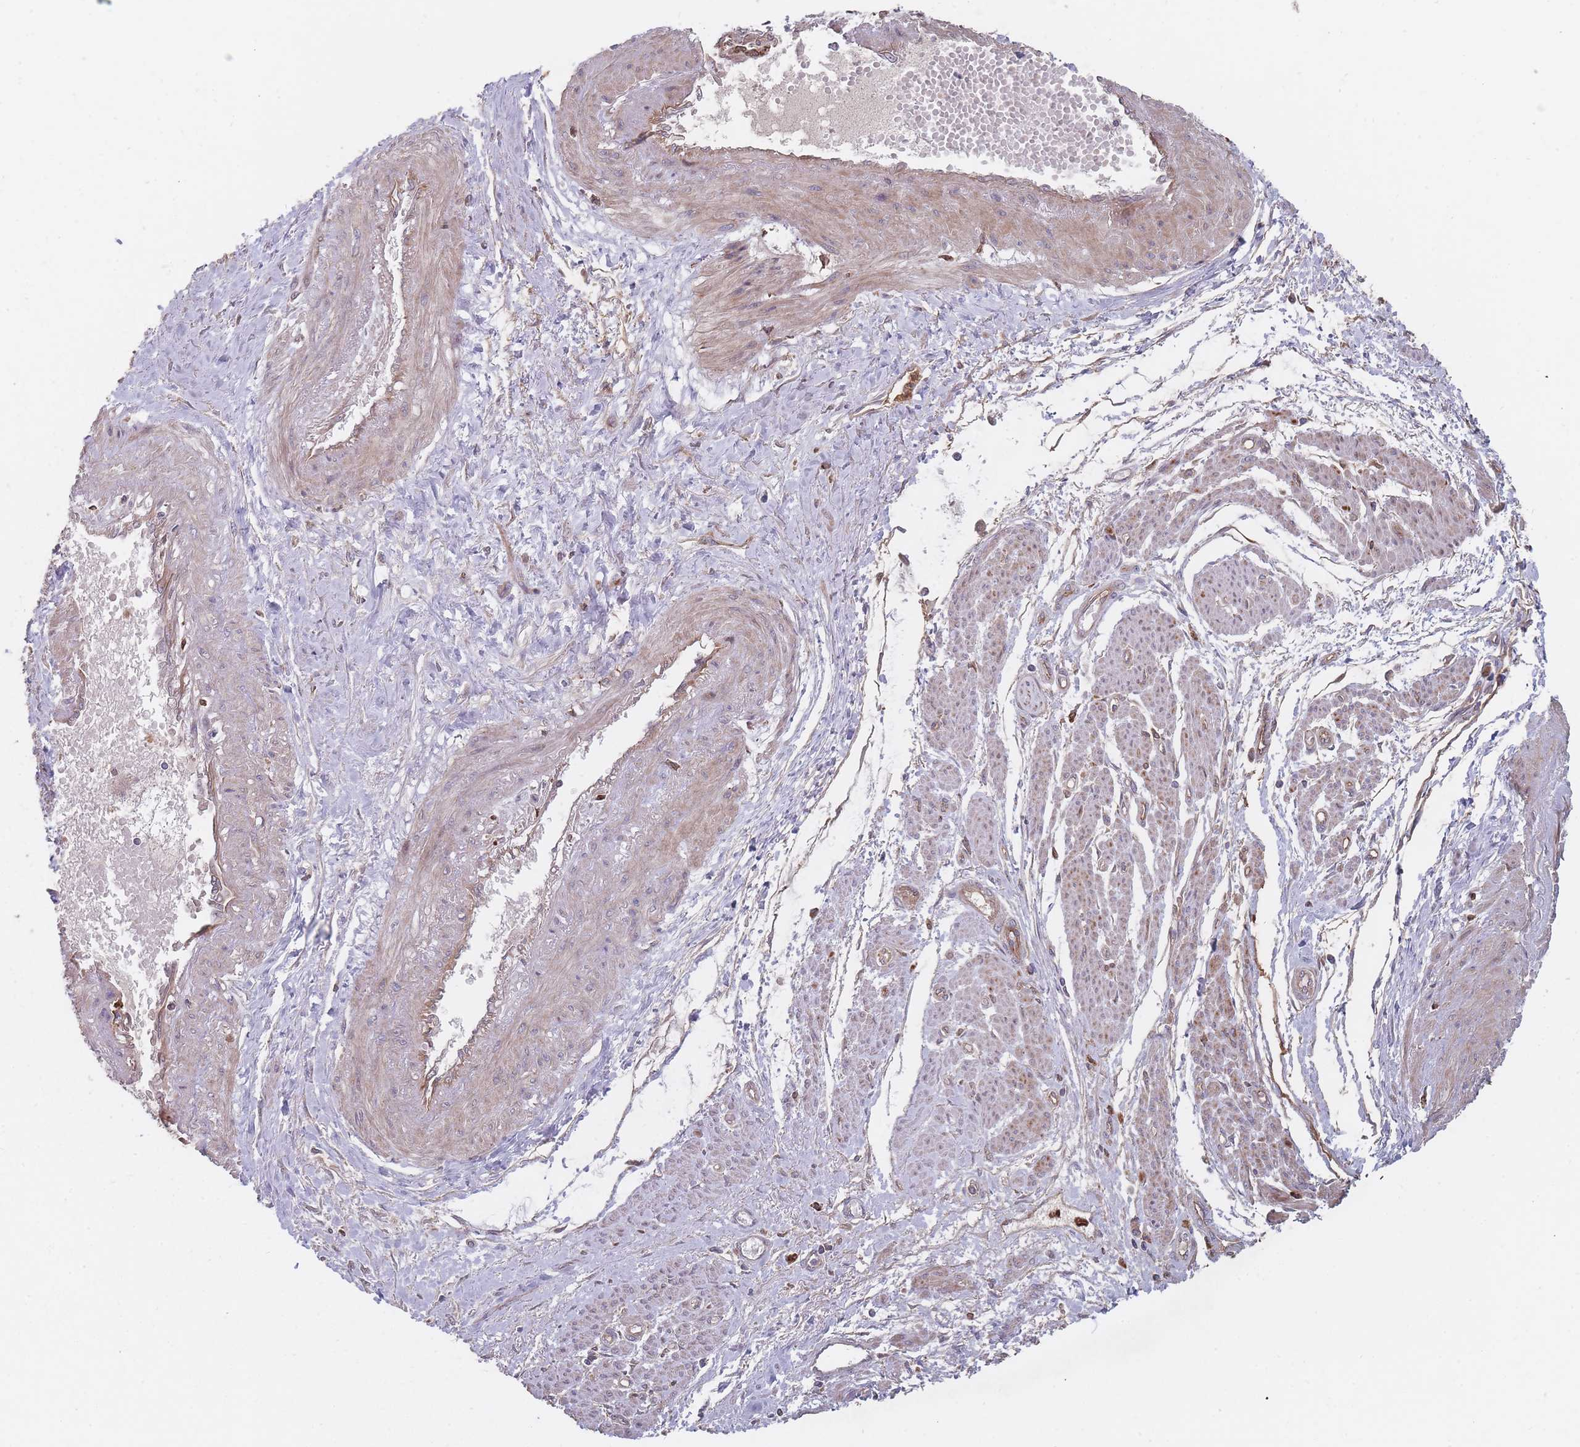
{"staining": {"intensity": "weak", "quantity": ">75%", "location": "cytoplasmic/membranous"}, "tissue": "endometrial cancer", "cell_type": "Tumor cells", "image_type": "cancer", "snomed": [{"axis": "morphology", "description": "Adenocarcinoma, NOS"}, {"axis": "topography", "description": "Endometrium"}], "caption": "Brown immunohistochemical staining in endometrial cancer (adenocarcinoma) exhibits weak cytoplasmic/membranous expression in about >75% of tumor cells.", "gene": "THSD7B", "patient": {"sex": "female", "age": 73}}